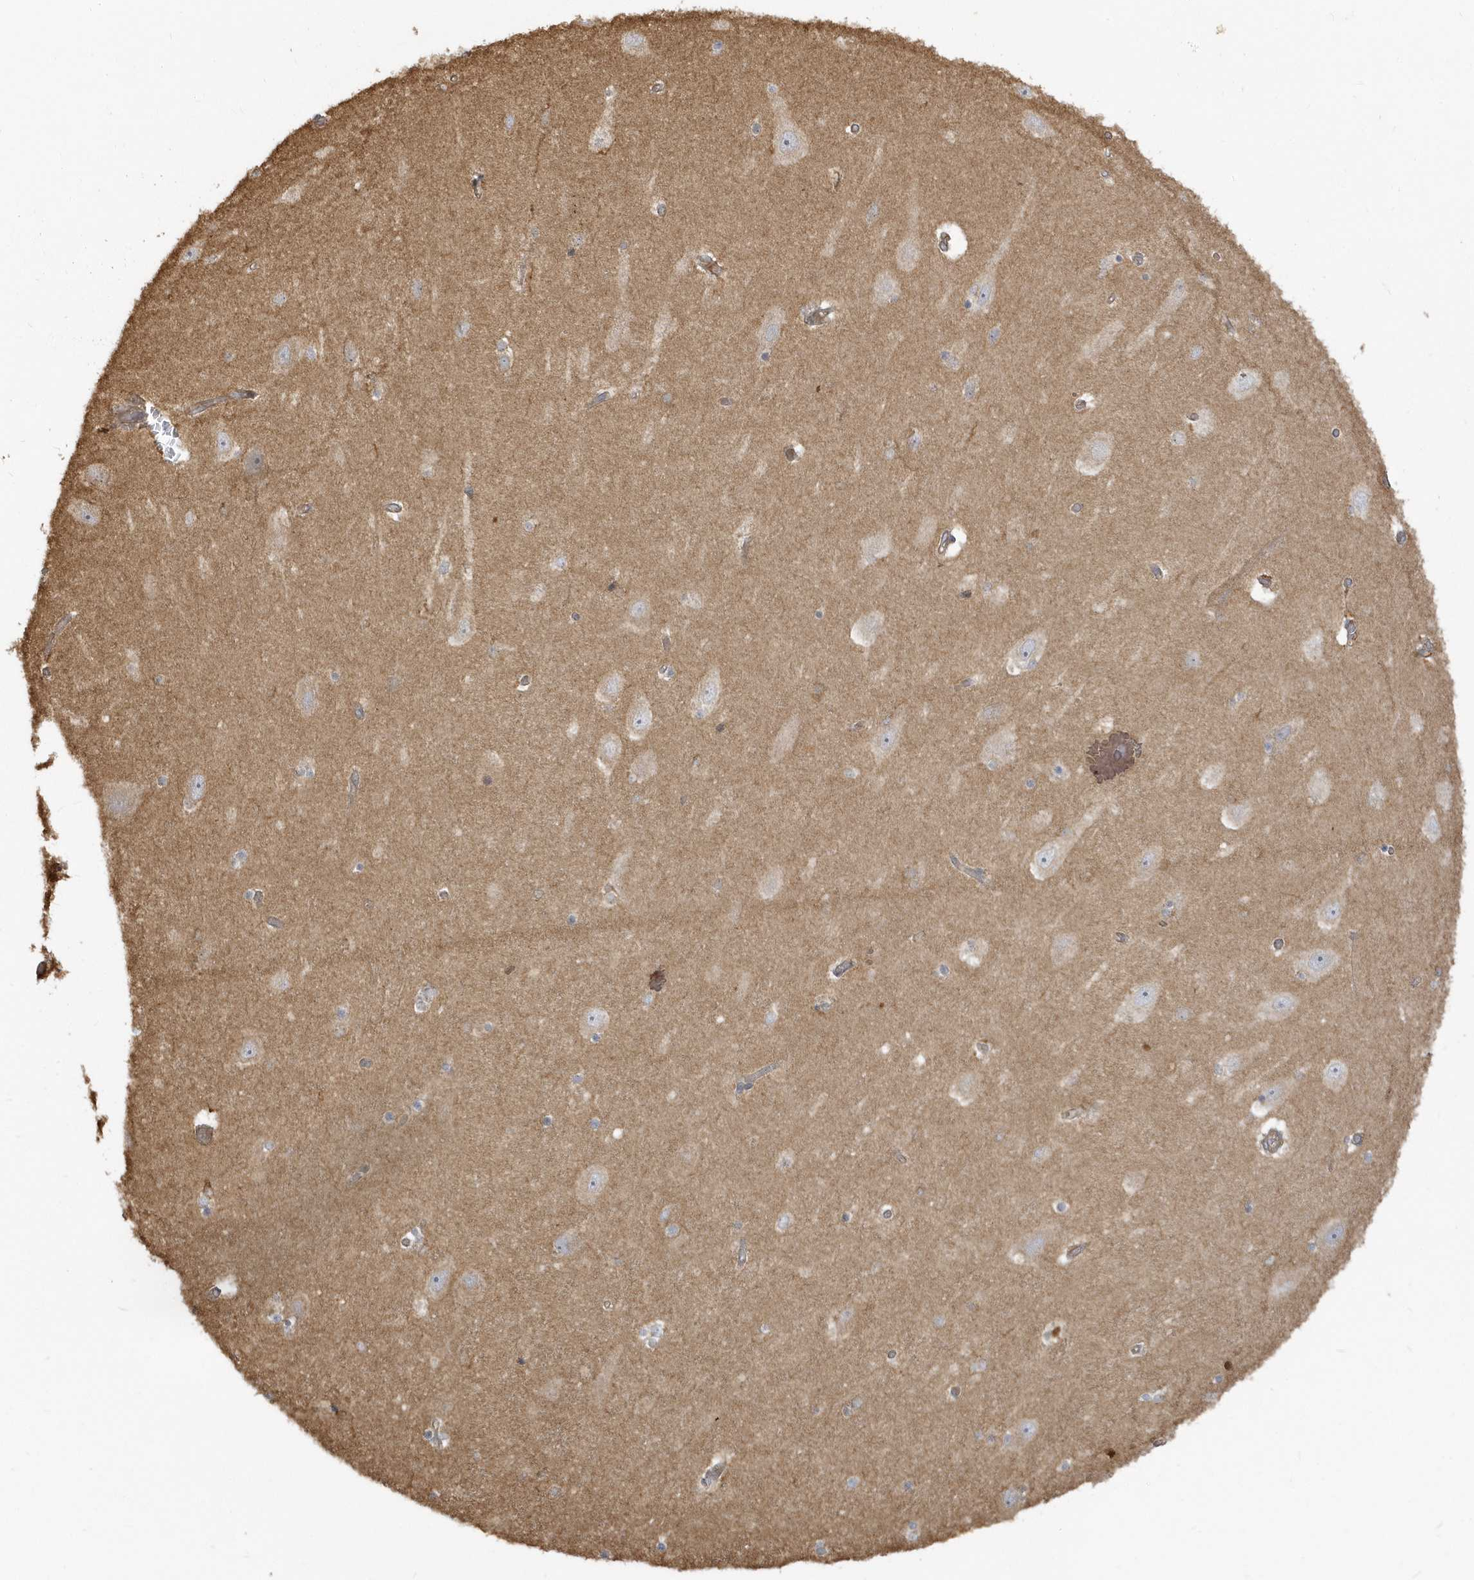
{"staining": {"intensity": "weak", "quantity": "<25%", "location": "cytoplasmic/membranous"}, "tissue": "hippocampus", "cell_type": "Glial cells", "image_type": "normal", "snomed": [{"axis": "morphology", "description": "Normal tissue, NOS"}, {"axis": "topography", "description": "Hippocampus"}], "caption": "An IHC image of normal hippocampus is shown. There is no staining in glial cells of hippocampus. Brightfield microscopy of immunohistochemistry (IHC) stained with DAB (3,3'-diaminobenzidine) (brown) and hematoxylin (blue), captured at high magnification.", "gene": "ZBTB8A", "patient": {"sex": "female", "age": 54}}